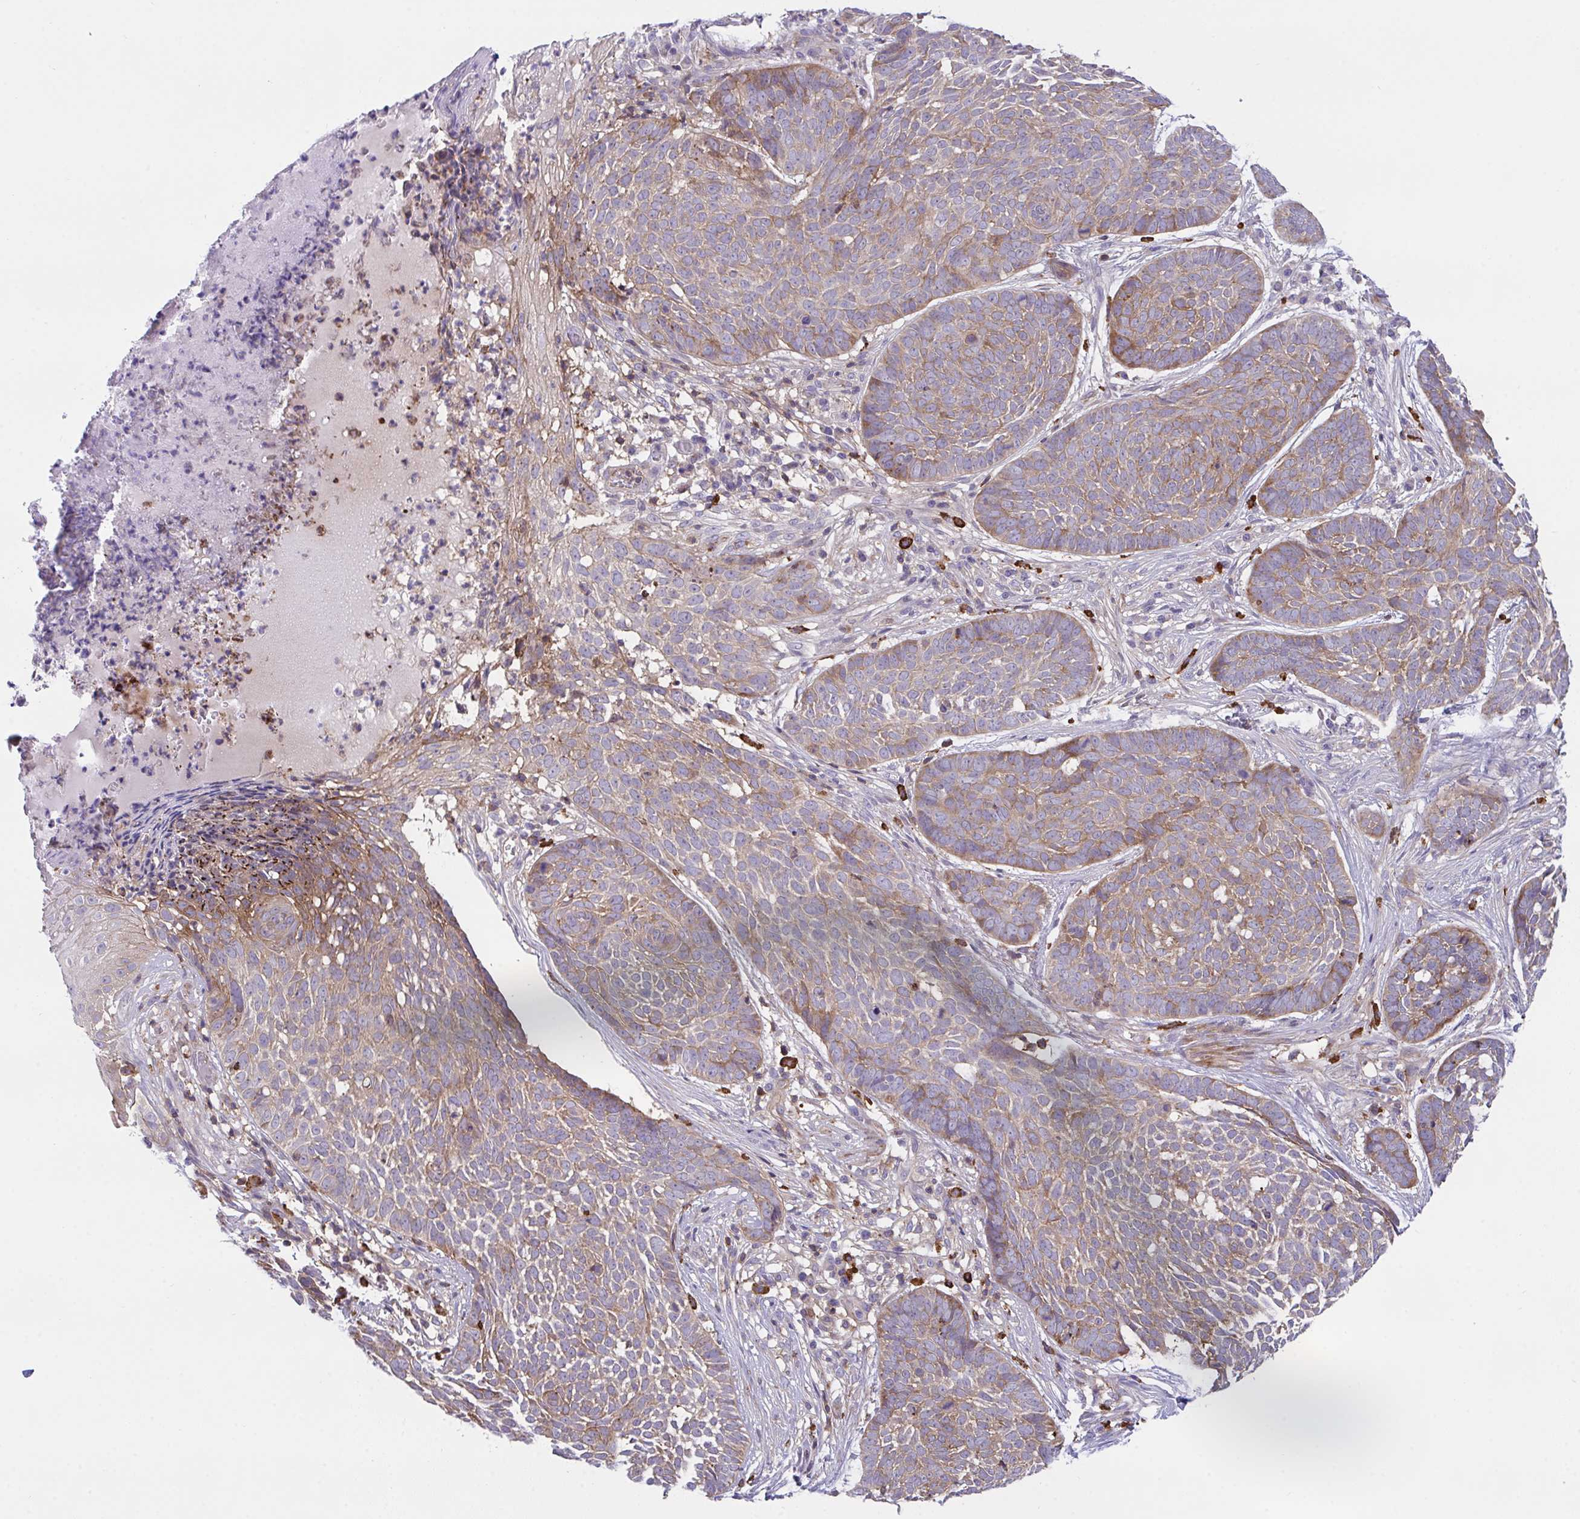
{"staining": {"intensity": "moderate", "quantity": ">75%", "location": "cytoplasmic/membranous"}, "tissue": "skin cancer", "cell_type": "Tumor cells", "image_type": "cancer", "snomed": [{"axis": "morphology", "description": "Basal cell carcinoma"}, {"axis": "topography", "description": "Skin"}], "caption": "This is a histology image of immunohistochemistry staining of skin cancer (basal cell carcinoma), which shows moderate positivity in the cytoplasmic/membranous of tumor cells.", "gene": "PPIH", "patient": {"sex": "female", "age": 89}}